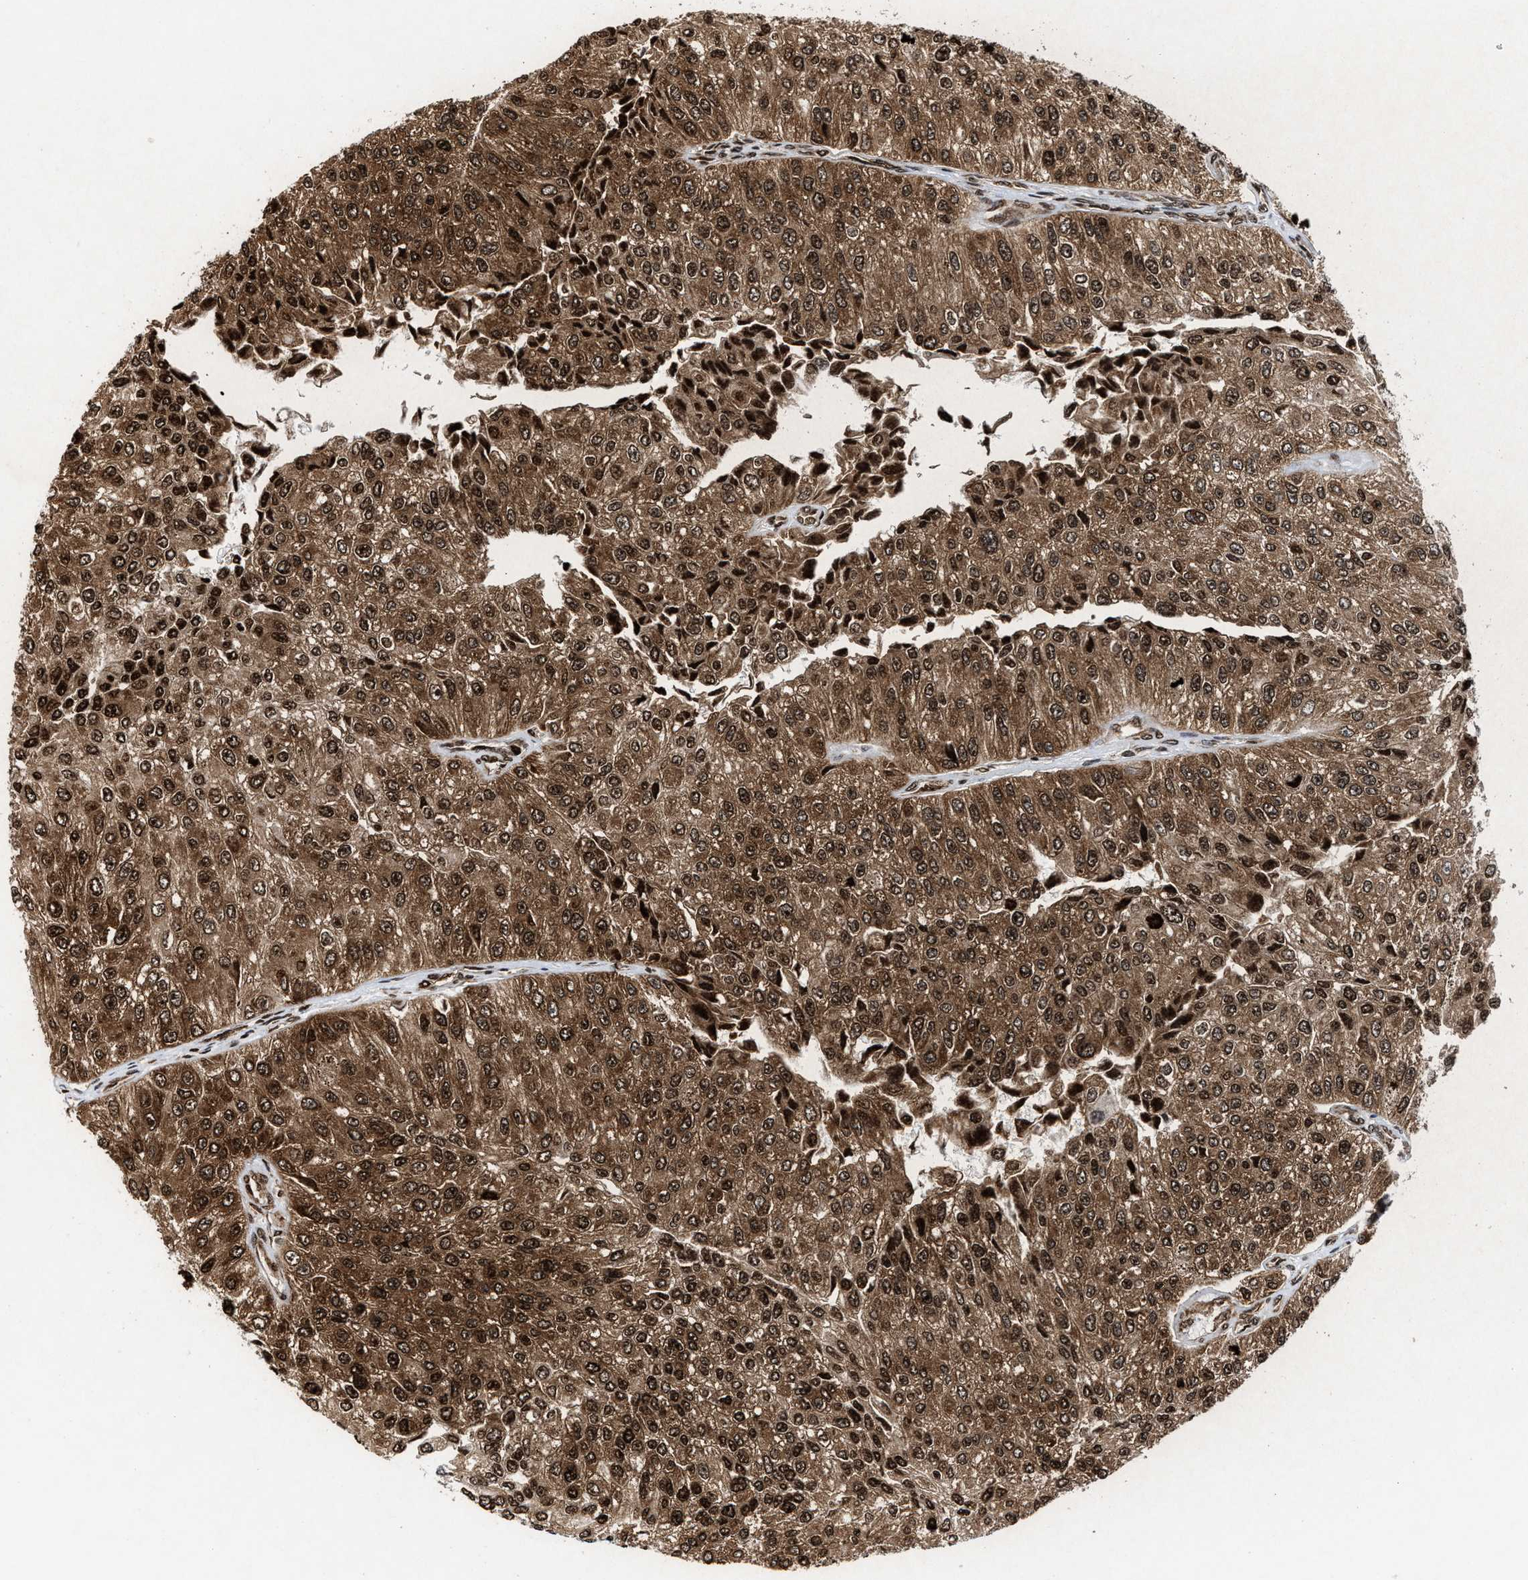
{"staining": {"intensity": "moderate", "quantity": ">75%", "location": "cytoplasmic/membranous,nuclear"}, "tissue": "urothelial cancer", "cell_type": "Tumor cells", "image_type": "cancer", "snomed": [{"axis": "morphology", "description": "Urothelial carcinoma, High grade"}, {"axis": "topography", "description": "Kidney"}, {"axis": "topography", "description": "Urinary bladder"}], "caption": "Urothelial cancer stained for a protein shows moderate cytoplasmic/membranous and nuclear positivity in tumor cells.", "gene": "ALYREF", "patient": {"sex": "male", "age": 77}}